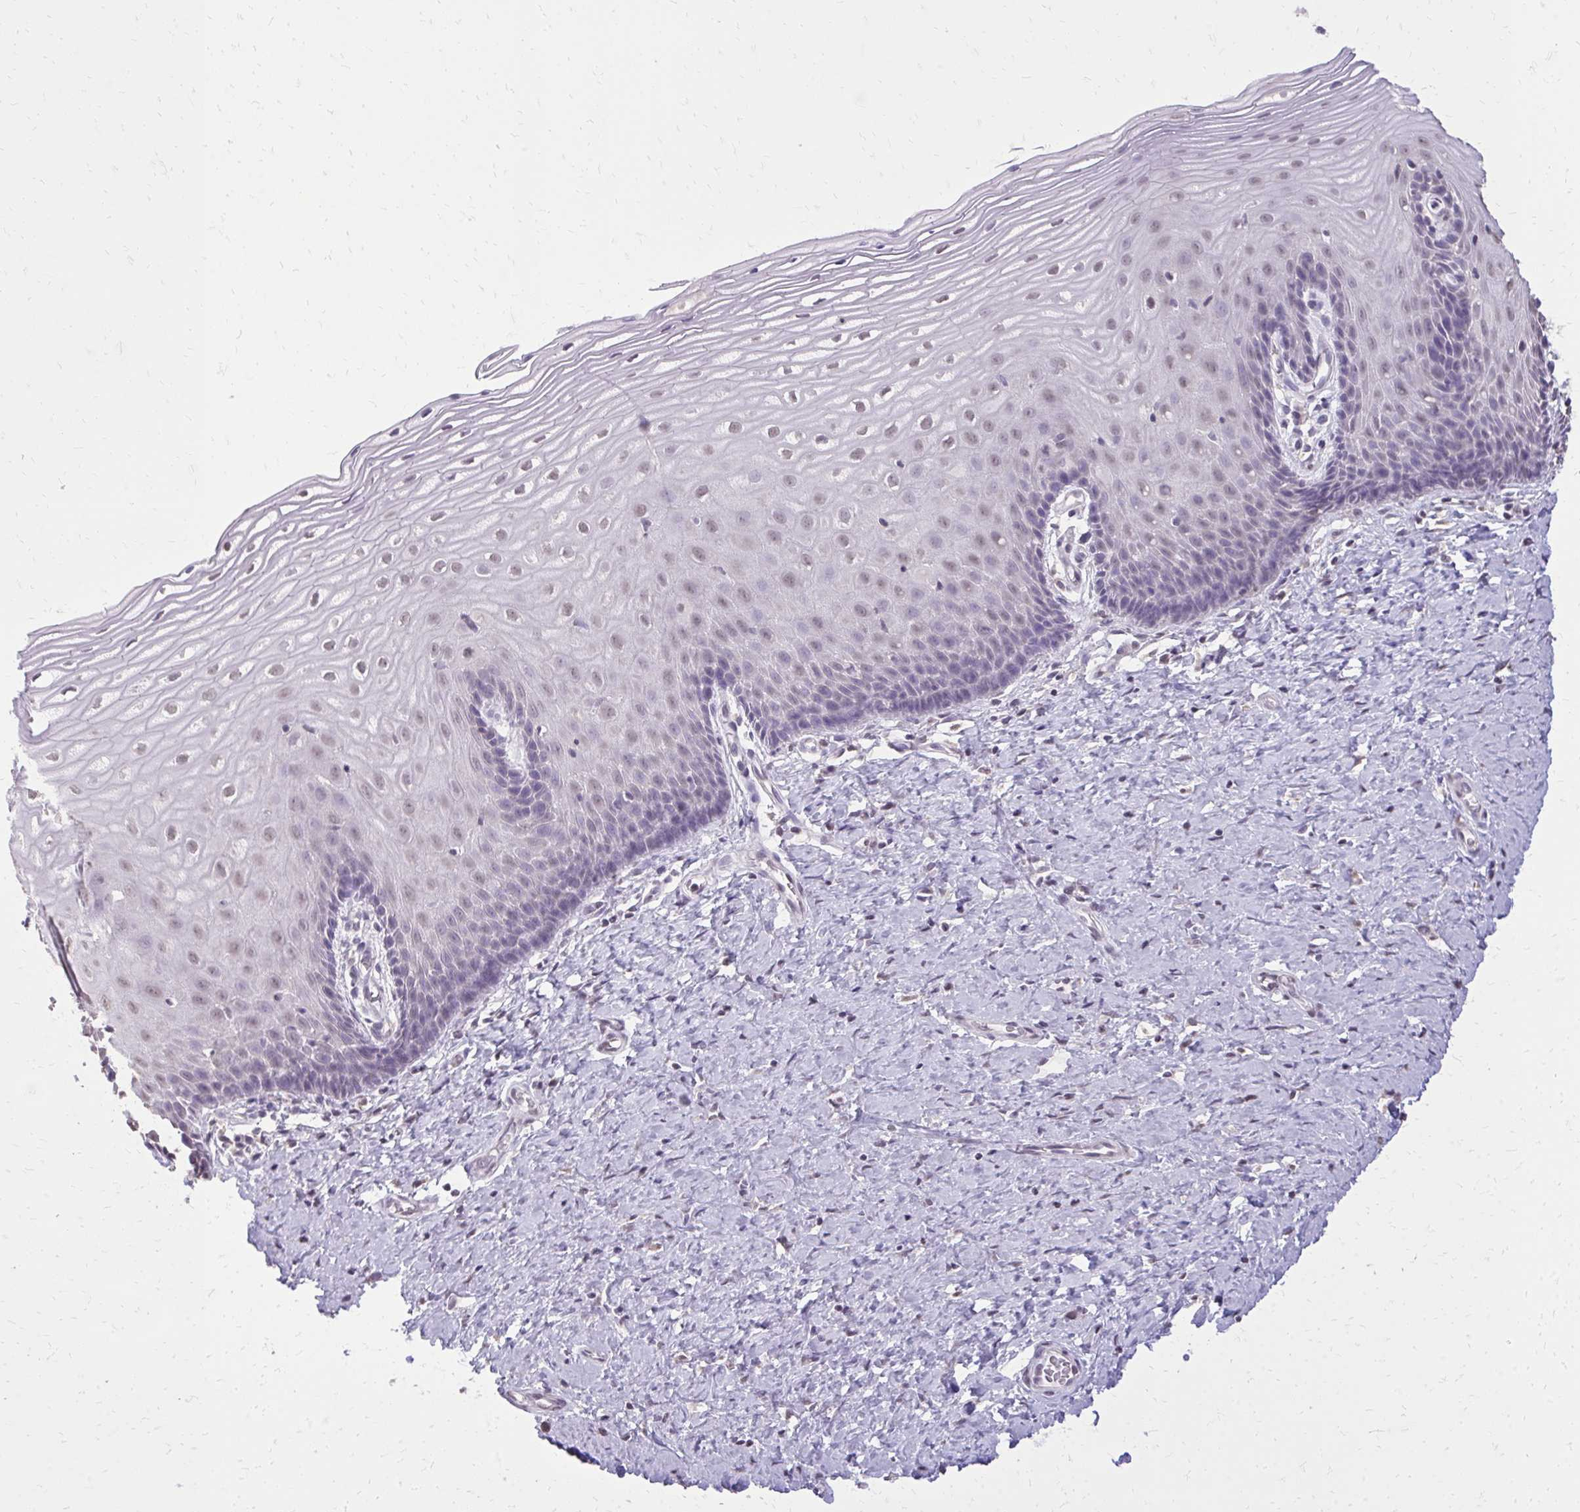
{"staining": {"intensity": "negative", "quantity": "none", "location": "none"}, "tissue": "cervix", "cell_type": "Squamous epithelial cells", "image_type": "normal", "snomed": [{"axis": "morphology", "description": "Normal tissue, NOS"}, {"axis": "topography", "description": "Cervix"}], "caption": "Squamous epithelial cells are negative for brown protein staining in unremarkable cervix. (Immunohistochemistry, brightfield microscopy, high magnification).", "gene": "AKAP5", "patient": {"sex": "female", "age": 37}}